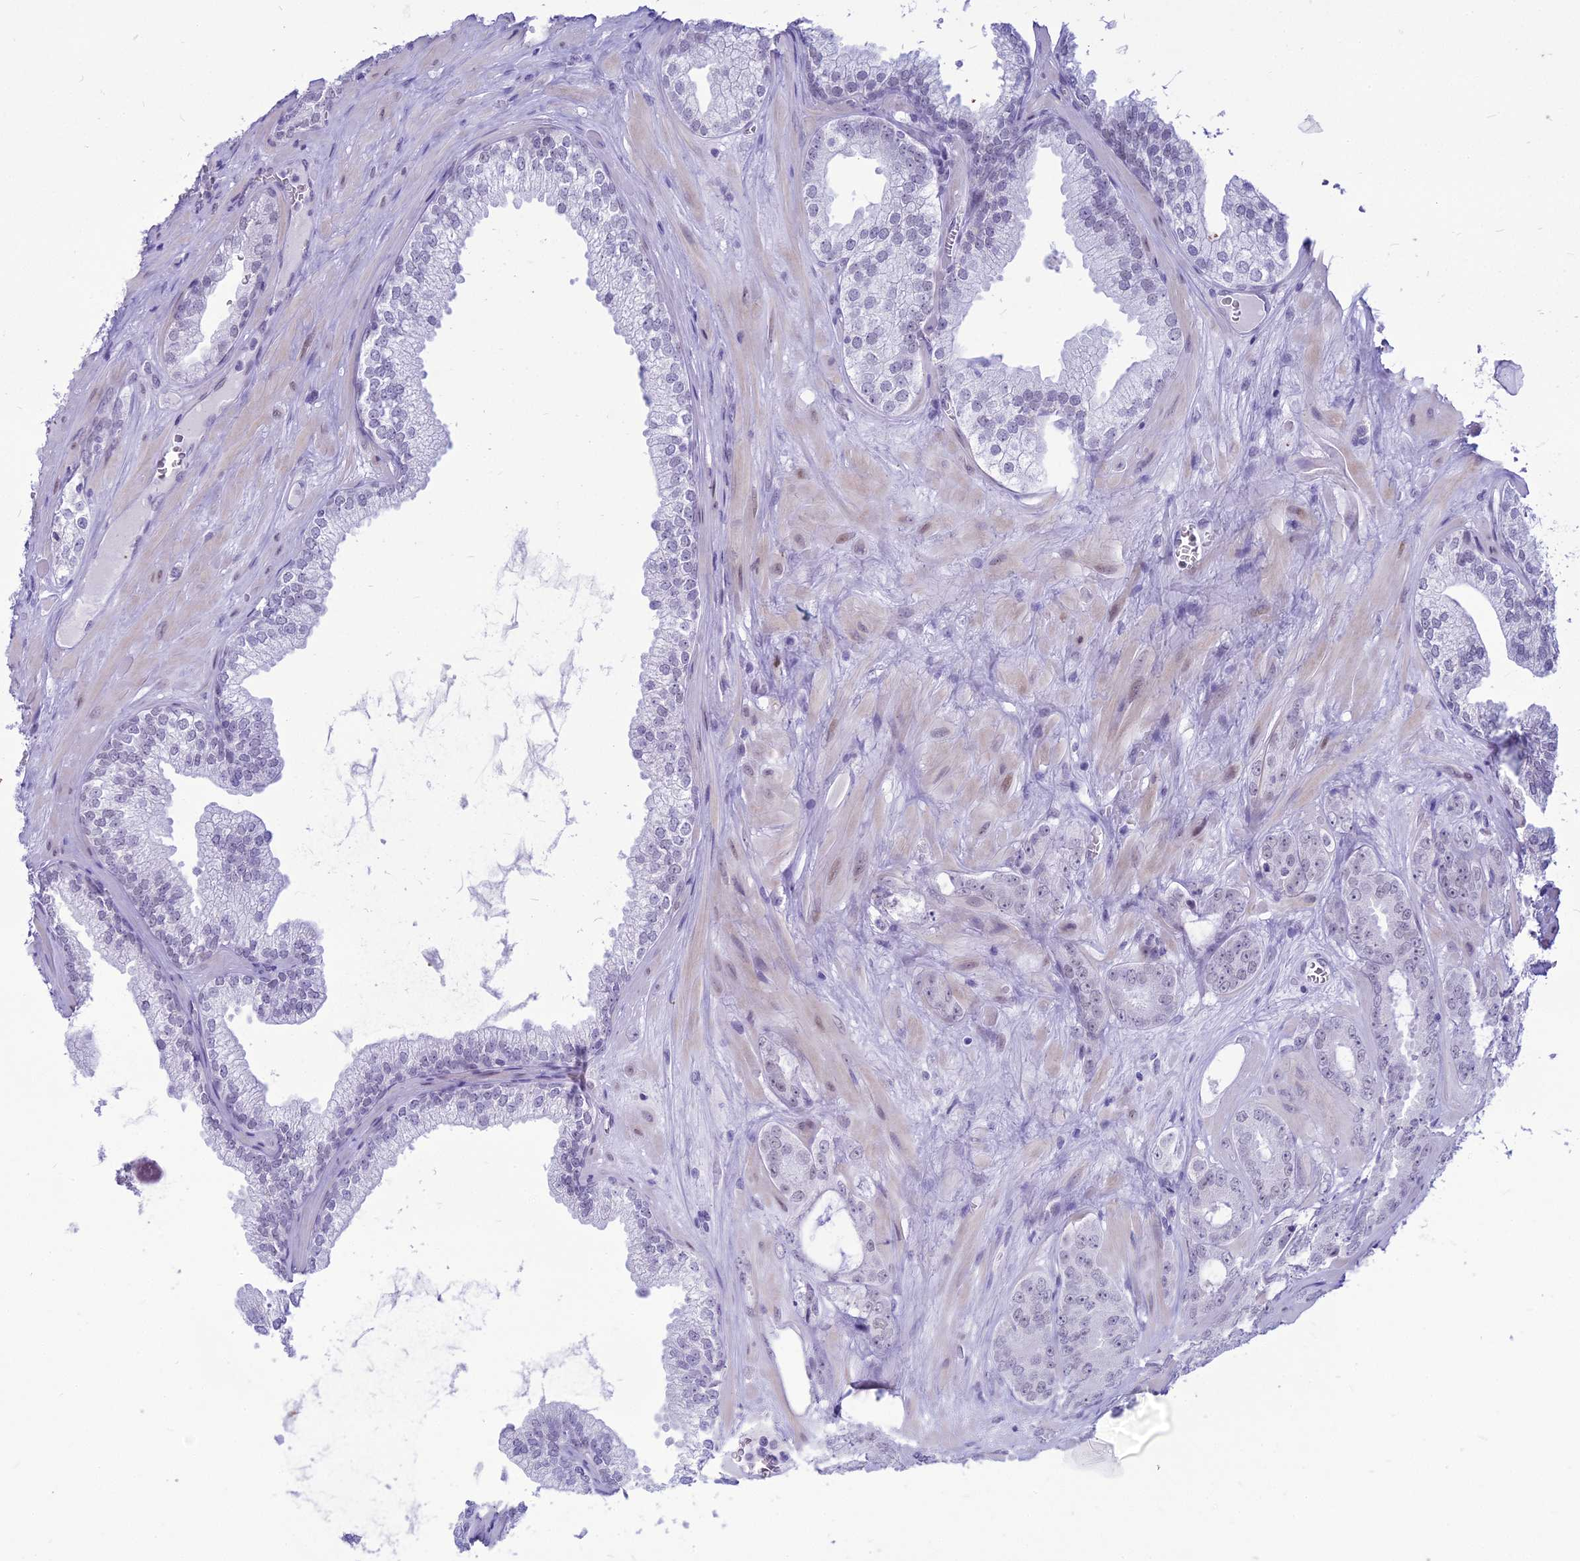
{"staining": {"intensity": "weak", "quantity": "<25%", "location": "nuclear"}, "tissue": "prostate cancer", "cell_type": "Tumor cells", "image_type": "cancer", "snomed": [{"axis": "morphology", "description": "Adenocarcinoma, Low grade"}, {"axis": "topography", "description": "Prostate"}], "caption": "This is a photomicrograph of immunohistochemistry (IHC) staining of low-grade adenocarcinoma (prostate), which shows no positivity in tumor cells. Nuclei are stained in blue.", "gene": "DHX40", "patient": {"sex": "male", "age": 60}}